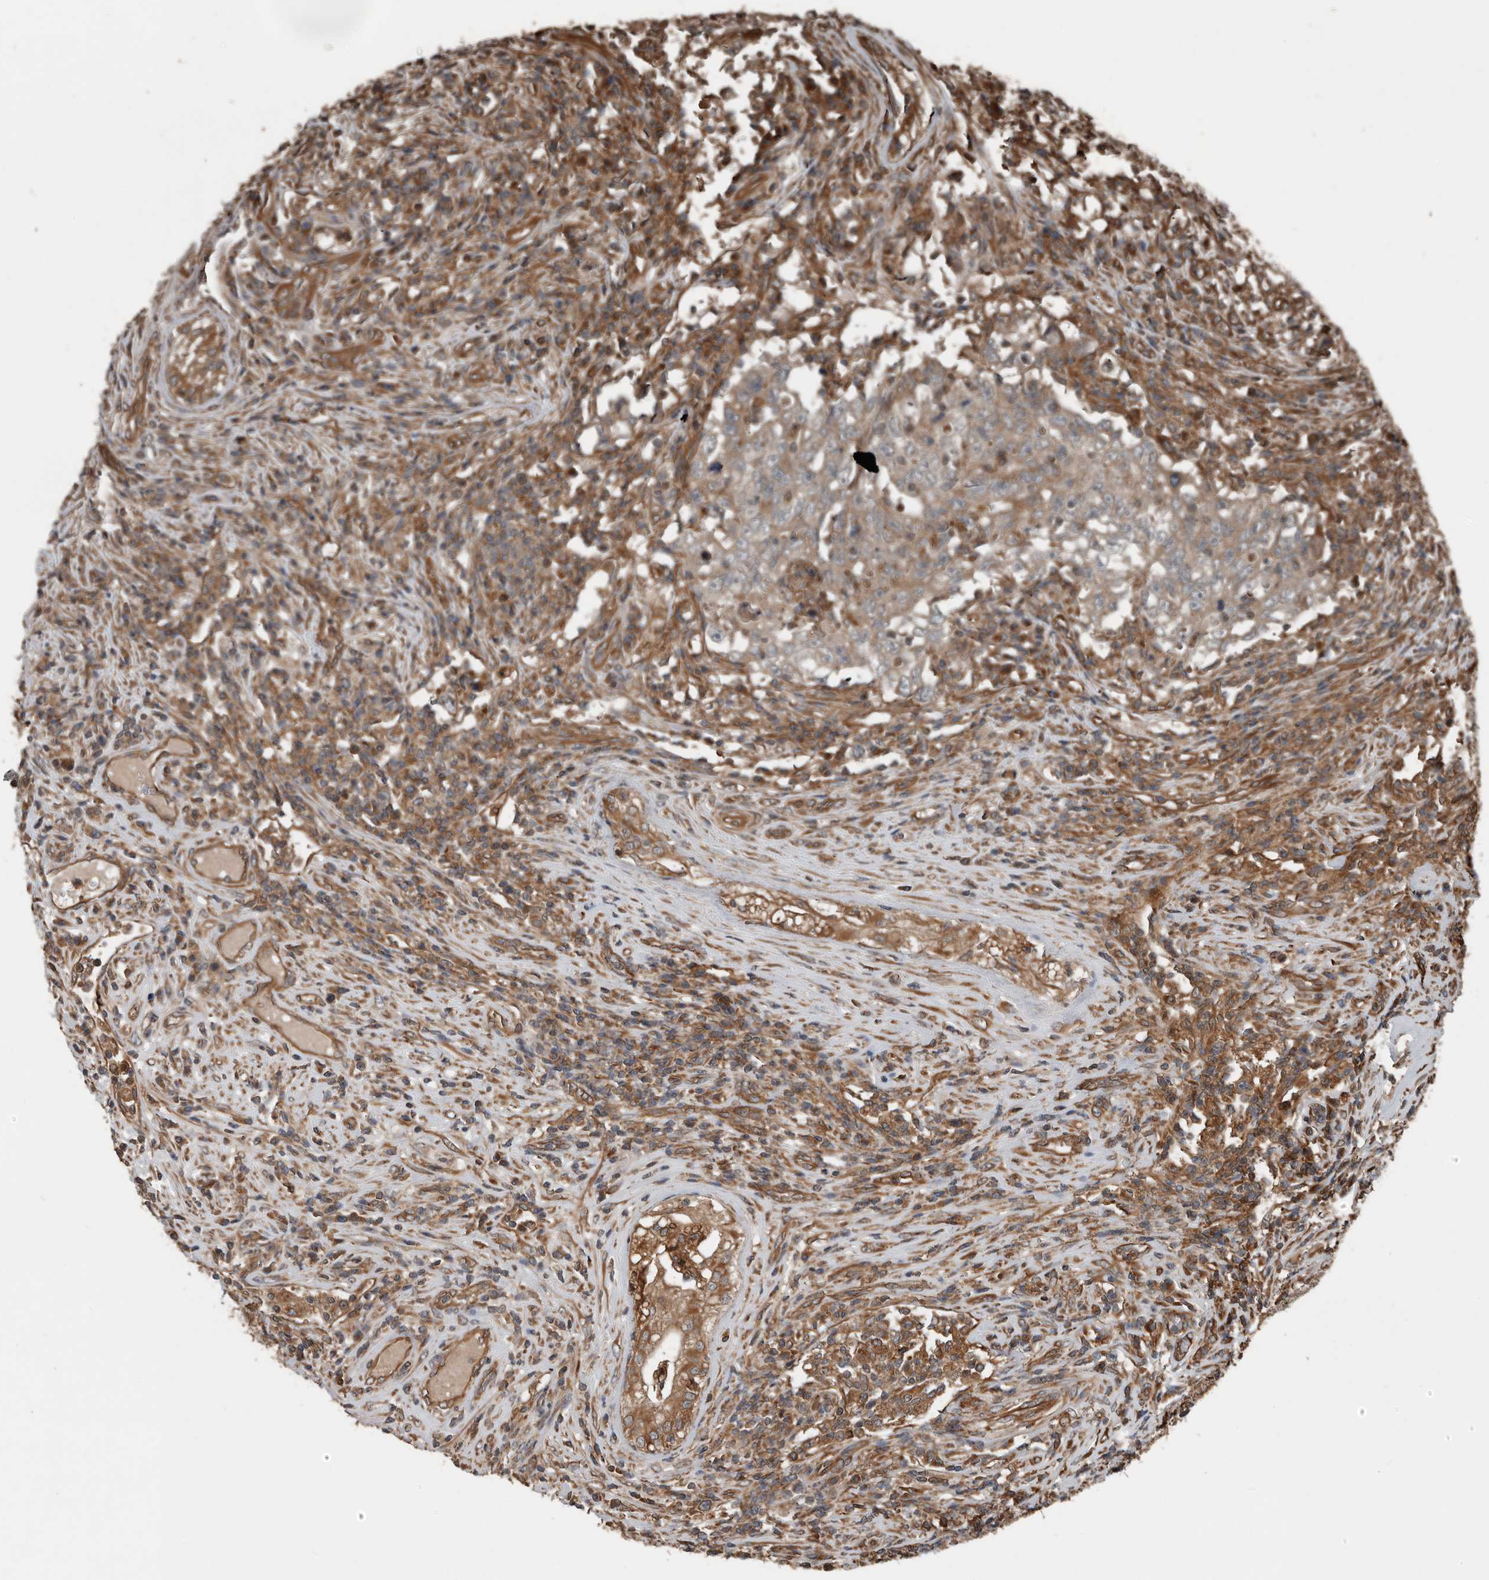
{"staining": {"intensity": "weak", "quantity": ">75%", "location": "cytoplasmic/membranous"}, "tissue": "testis cancer", "cell_type": "Tumor cells", "image_type": "cancer", "snomed": [{"axis": "morphology", "description": "Carcinoma, Embryonal, NOS"}, {"axis": "topography", "description": "Testis"}], "caption": "Protein expression analysis of human testis embryonal carcinoma reveals weak cytoplasmic/membranous staining in approximately >75% of tumor cells.", "gene": "YOD1", "patient": {"sex": "male", "age": 26}}